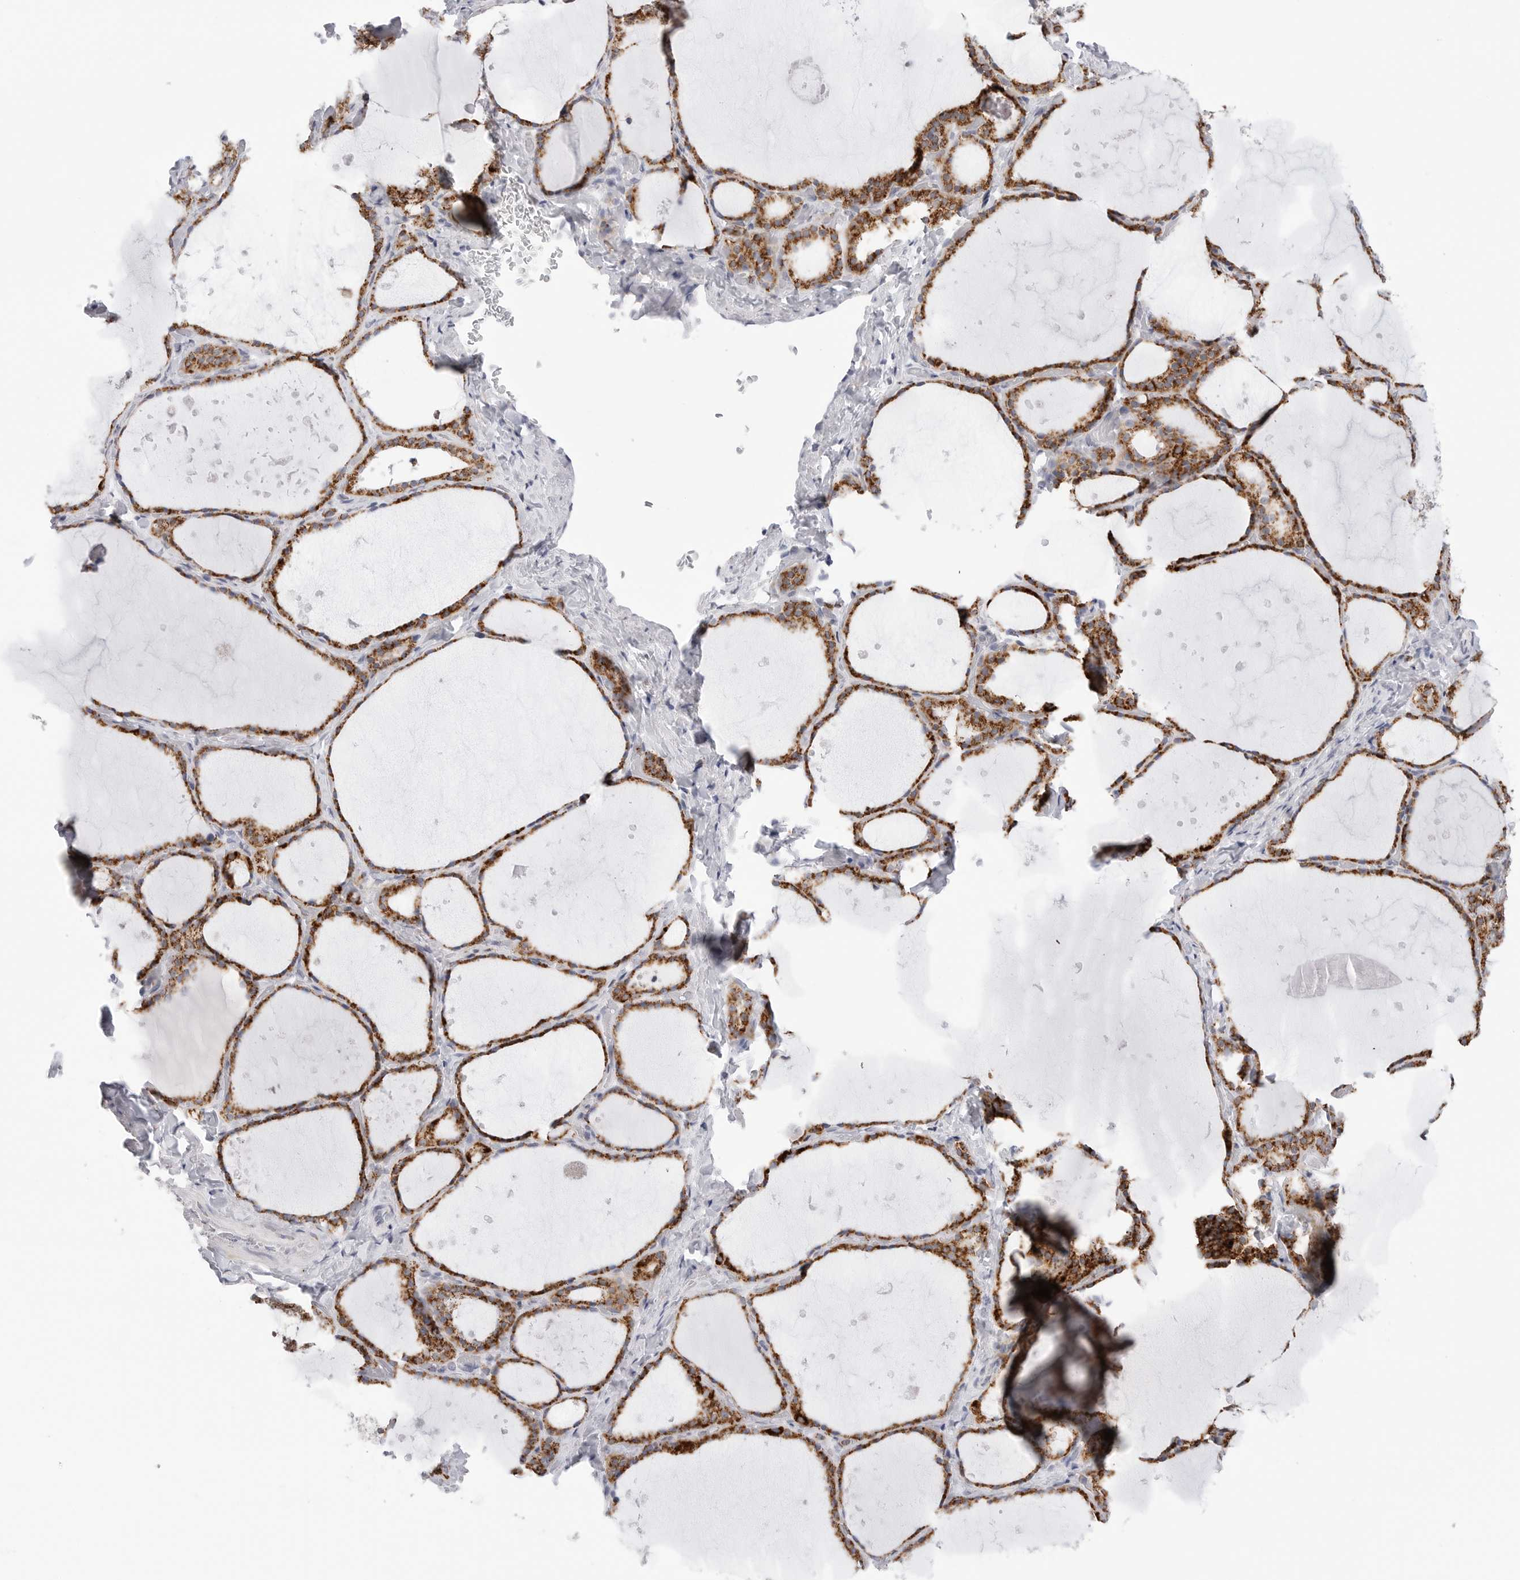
{"staining": {"intensity": "strong", "quantity": ">75%", "location": "cytoplasmic/membranous"}, "tissue": "thyroid gland", "cell_type": "Glandular cells", "image_type": "normal", "snomed": [{"axis": "morphology", "description": "Normal tissue, NOS"}, {"axis": "topography", "description": "Thyroid gland"}], "caption": "Protein analysis of unremarkable thyroid gland shows strong cytoplasmic/membranous positivity in about >75% of glandular cells.", "gene": "ATP5IF1", "patient": {"sex": "female", "age": 44}}